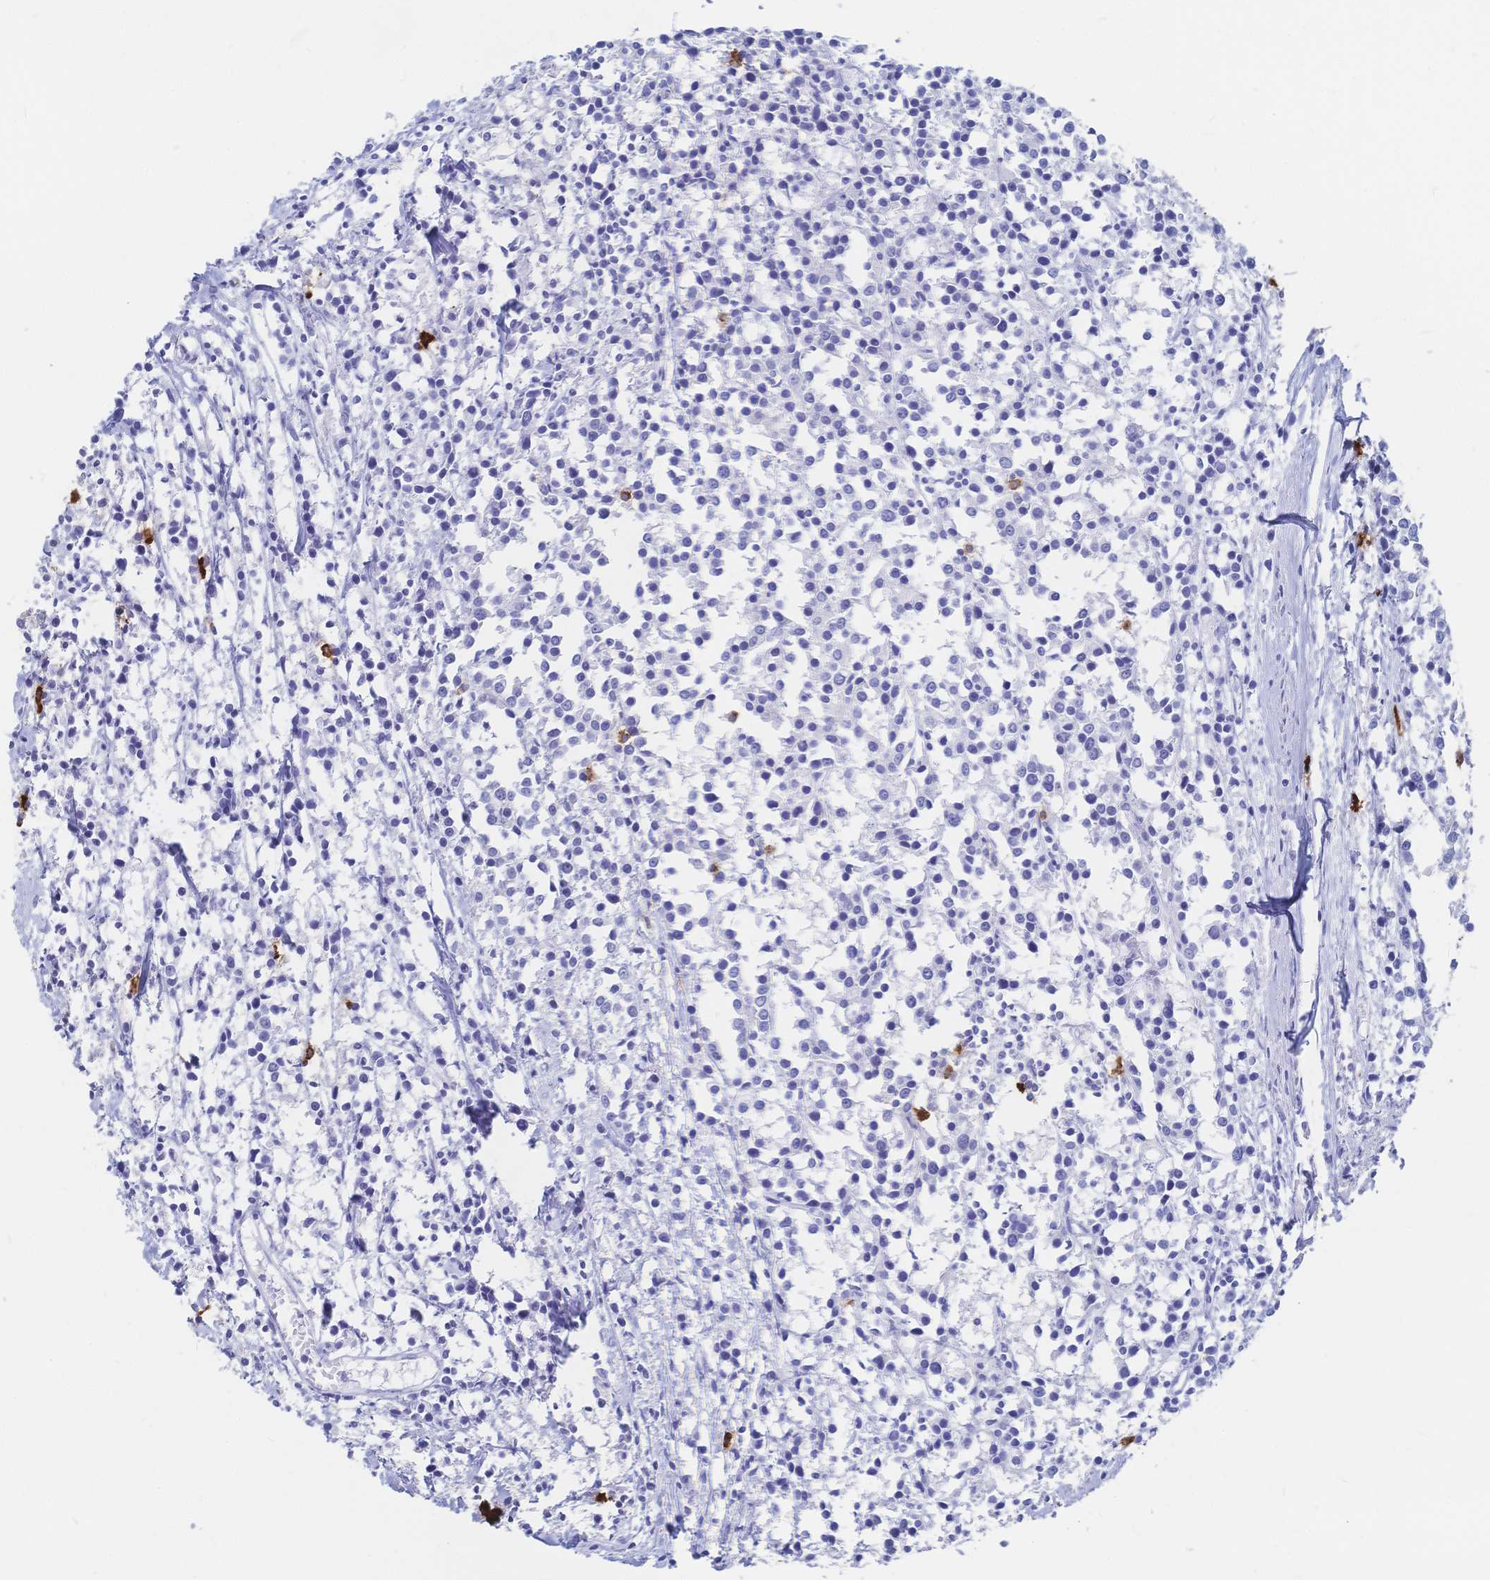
{"staining": {"intensity": "negative", "quantity": "none", "location": "none"}, "tissue": "breast cancer", "cell_type": "Tumor cells", "image_type": "cancer", "snomed": [{"axis": "morphology", "description": "Duct carcinoma"}, {"axis": "topography", "description": "Breast"}], "caption": "DAB immunohistochemical staining of invasive ductal carcinoma (breast) demonstrates no significant staining in tumor cells. (Immunohistochemistry, brightfield microscopy, high magnification).", "gene": "IL2RB", "patient": {"sex": "female", "age": 80}}